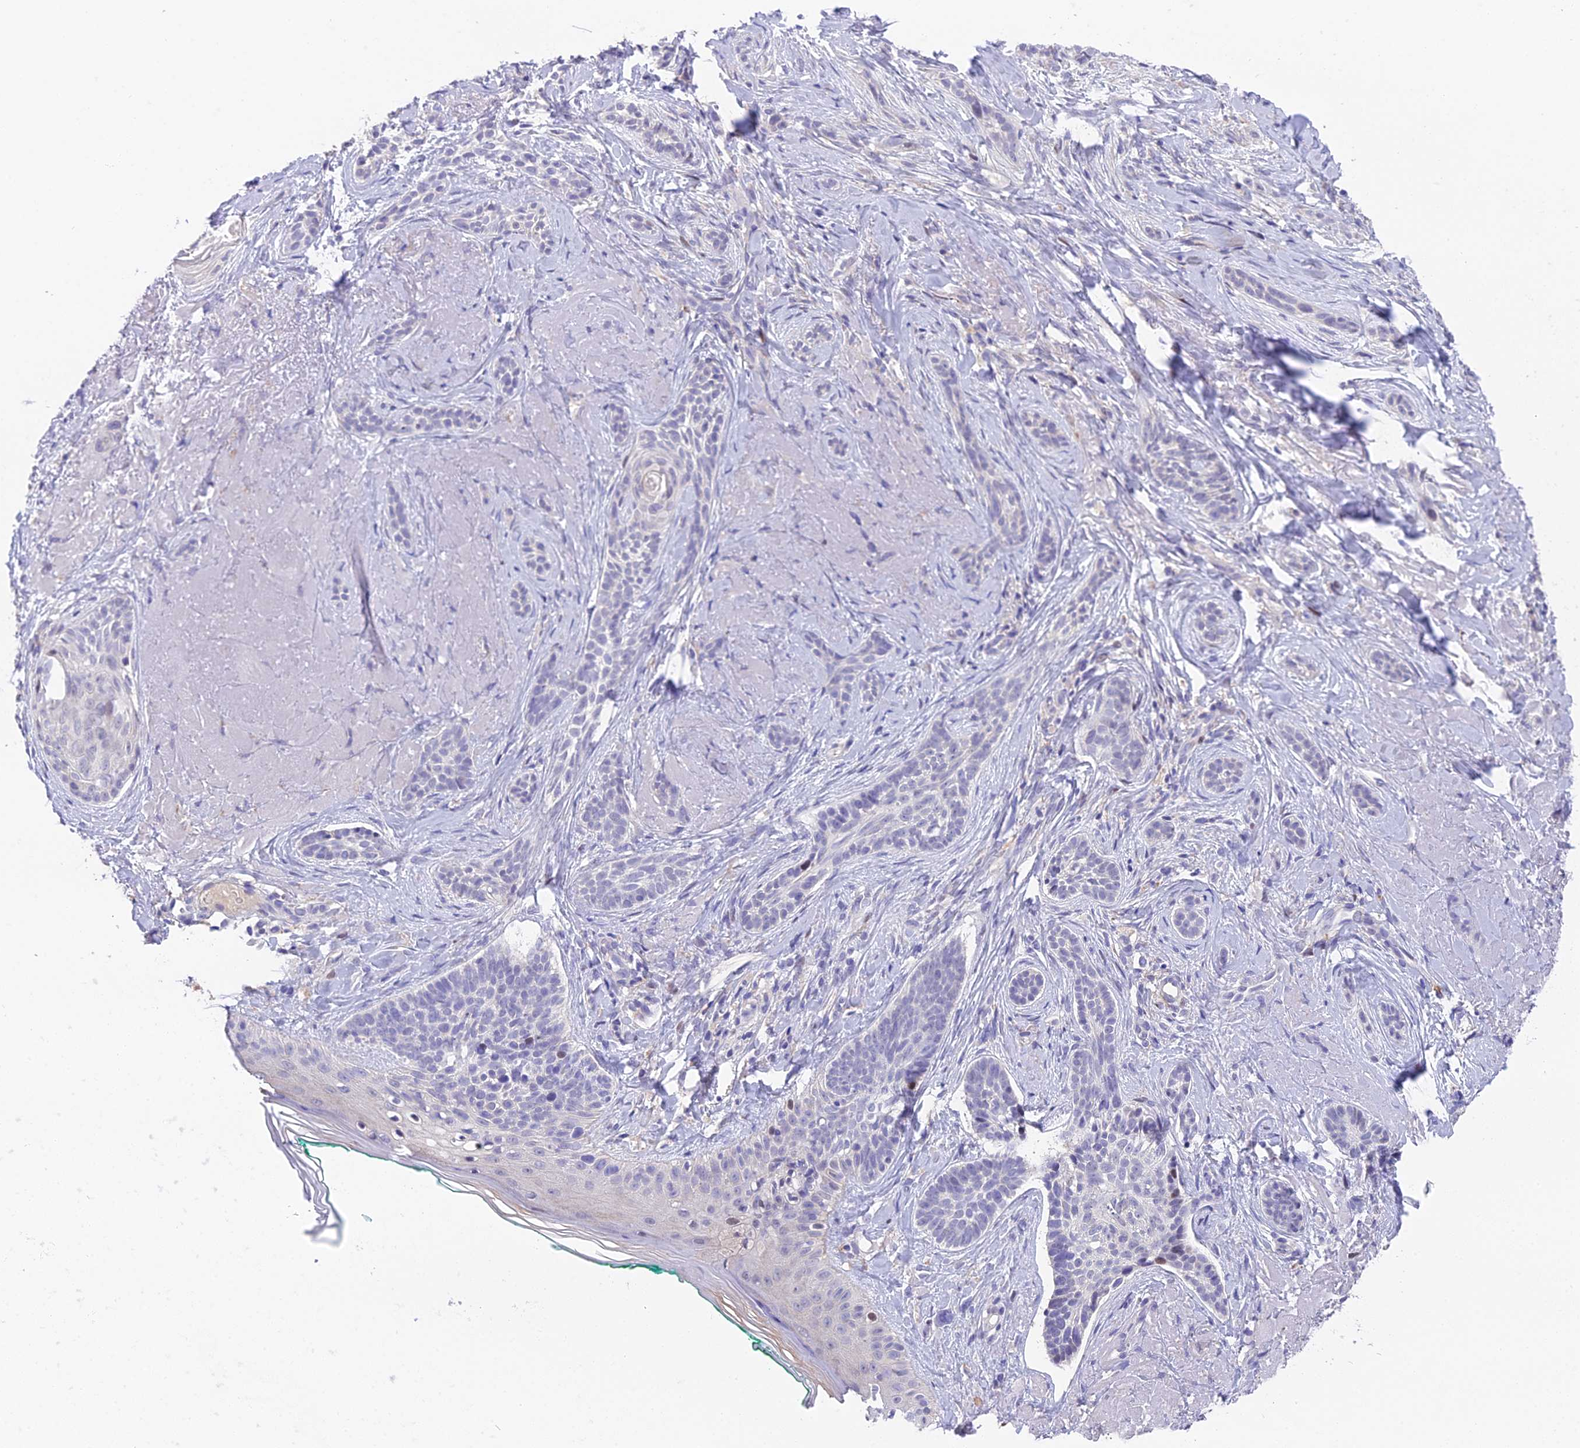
{"staining": {"intensity": "negative", "quantity": "none", "location": "none"}, "tissue": "skin cancer", "cell_type": "Tumor cells", "image_type": "cancer", "snomed": [{"axis": "morphology", "description": "Basal cell carcinoma"}, {"axis": "topography", "description": "Skin"}], "caption": "Micrograph shows no protein expression in tumor cells of basal cell carcinoma (skin) tissue.", "gene": "PUS10", "patient": {"sex": "male", "age": 71}}